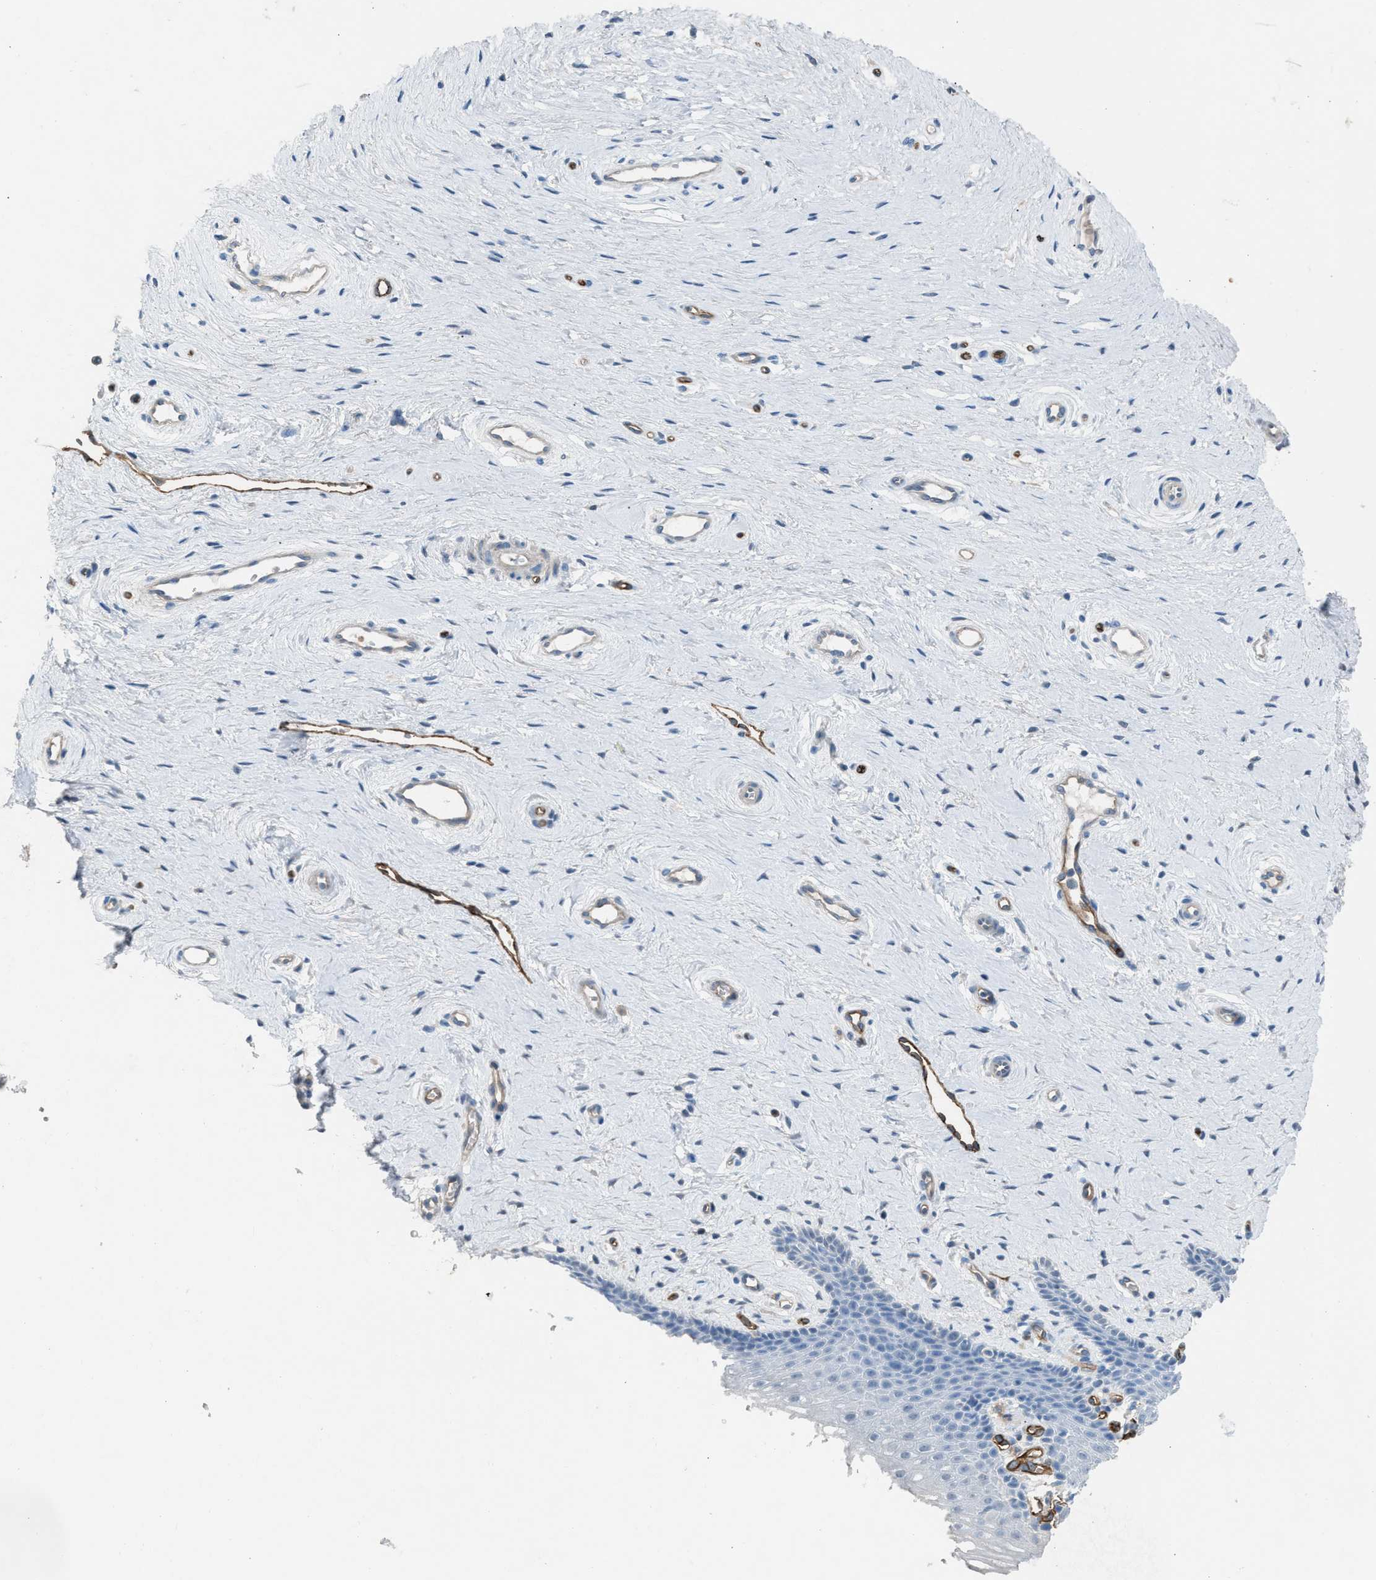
{"staining": {"intensity": "negative", "quantity": "none", "location": "none"}, "tissue": "cervix", "cell_type": "Squamous epithelial cells", "image_type": "normal", "snomed": [{"axis": "morphology", "description": "Normal tissue, NOS"}, {"axis": "topography", "description": "Cervix"}], "caption": "High magnification brightfield microscopy of benign cervix stained with DAB (3,3'-diaminobenzidine) (brown) and counterstained with hematoxylin (blue): squamous epithelial cells show no significant expression. The staining is performed using DAB brown chromogen with nuclei counter-stained in using hematoxylin.", "gene": "DYSF", "patient": {"sex": "female", "age": 39}}